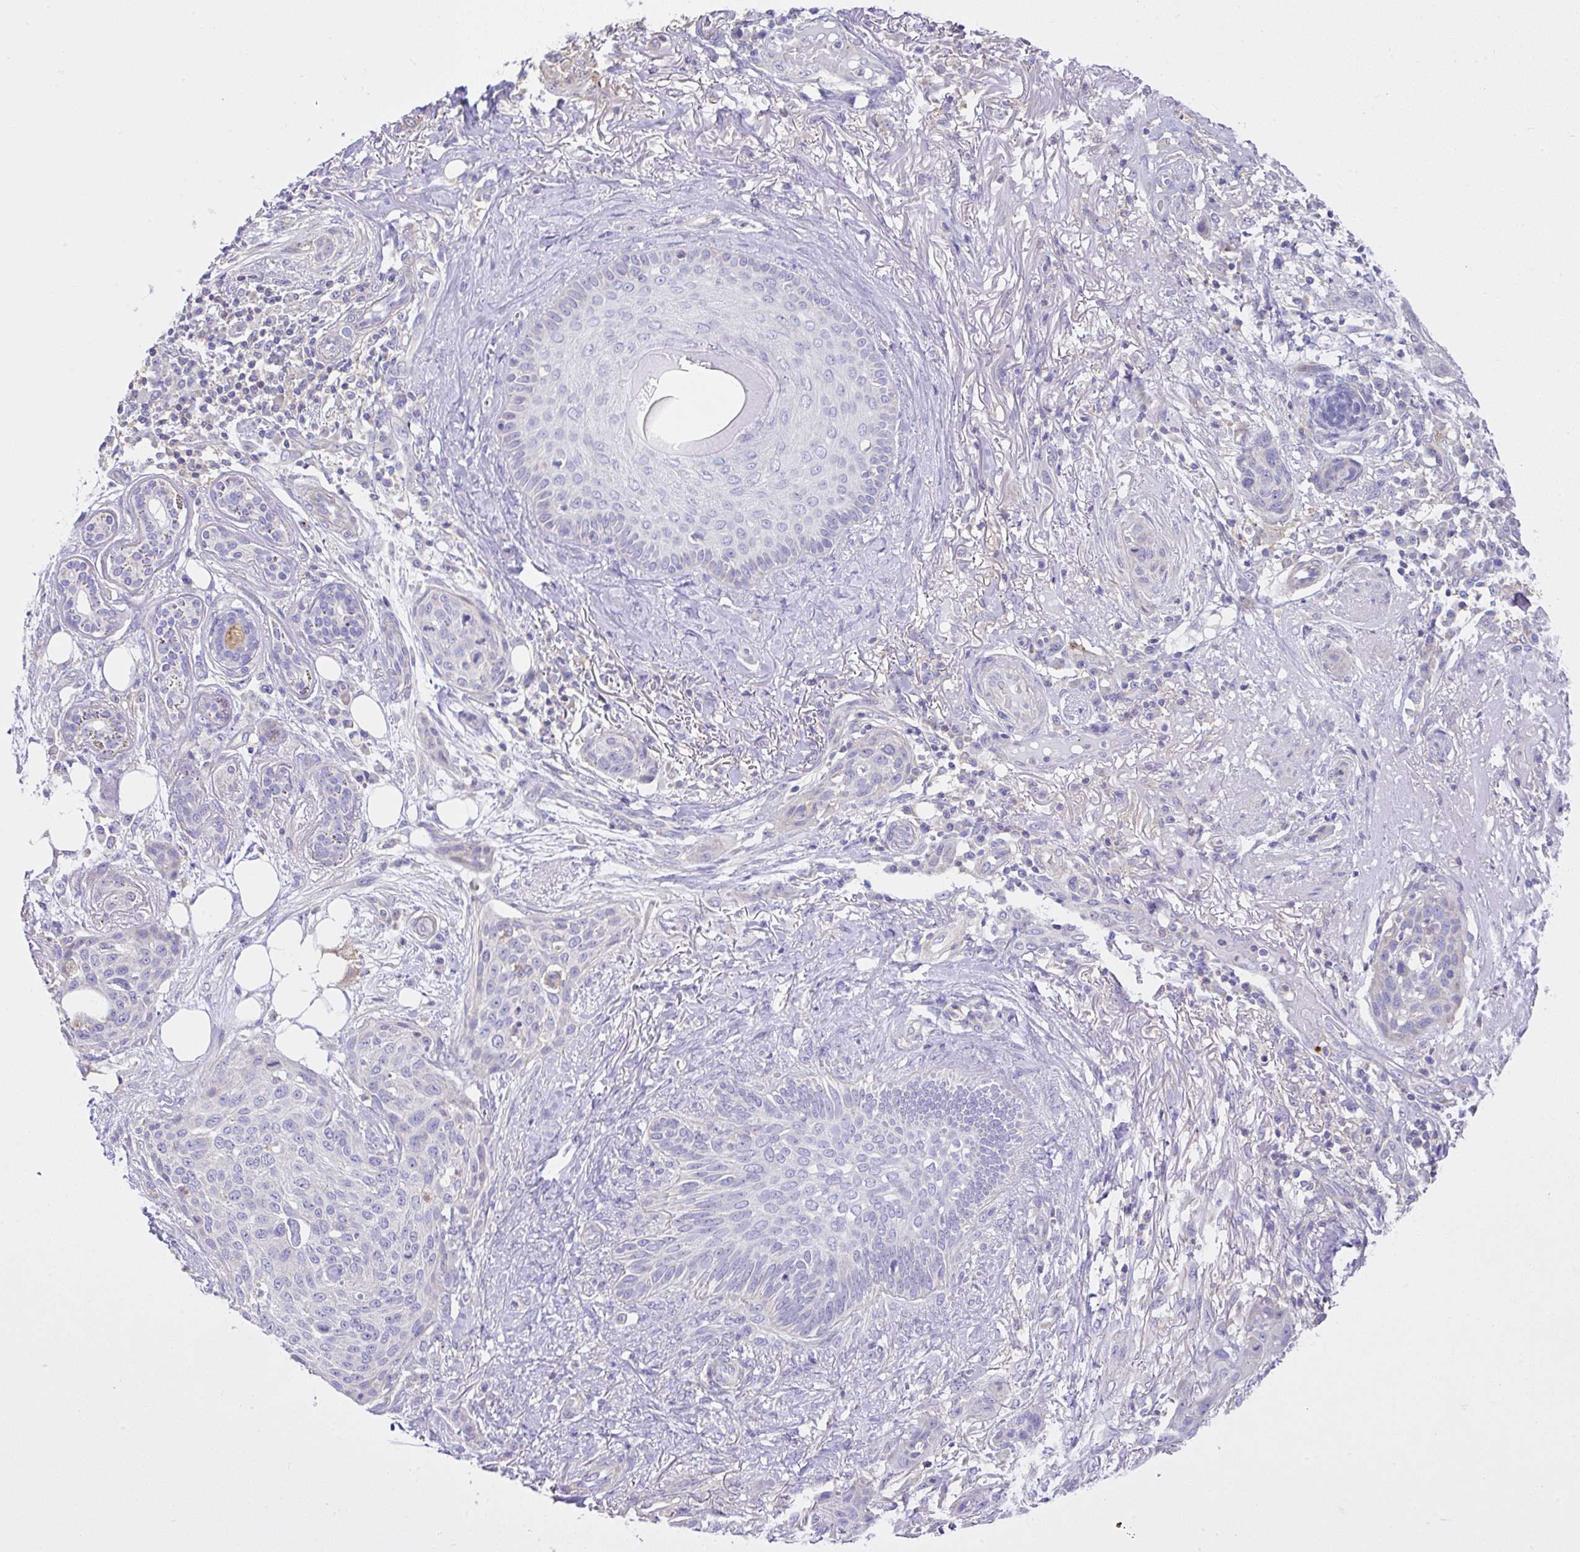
{"staining": {"intensity": "negative", "quantity": "none", "location": "none"}, "tissue": "skin cancer", "cell_type": "Tumor cells", "image_type": "cancer", "snomed": [{"axis": "morphology", "description": "Squamous cell carcinoma, NOS"}, {"axis": "topography", "description": "Skin"}], "caption": "High magnification brightfield microscopy of skin squamous cell carcinoma stained with DAB (3,3'-diaminobenzidine) (brown) and counterstained with hematoxylin (blue): tumor cells show no significant expression.", "gene": "CCDC142", "patient": {"sex": "female", "age": 87}}